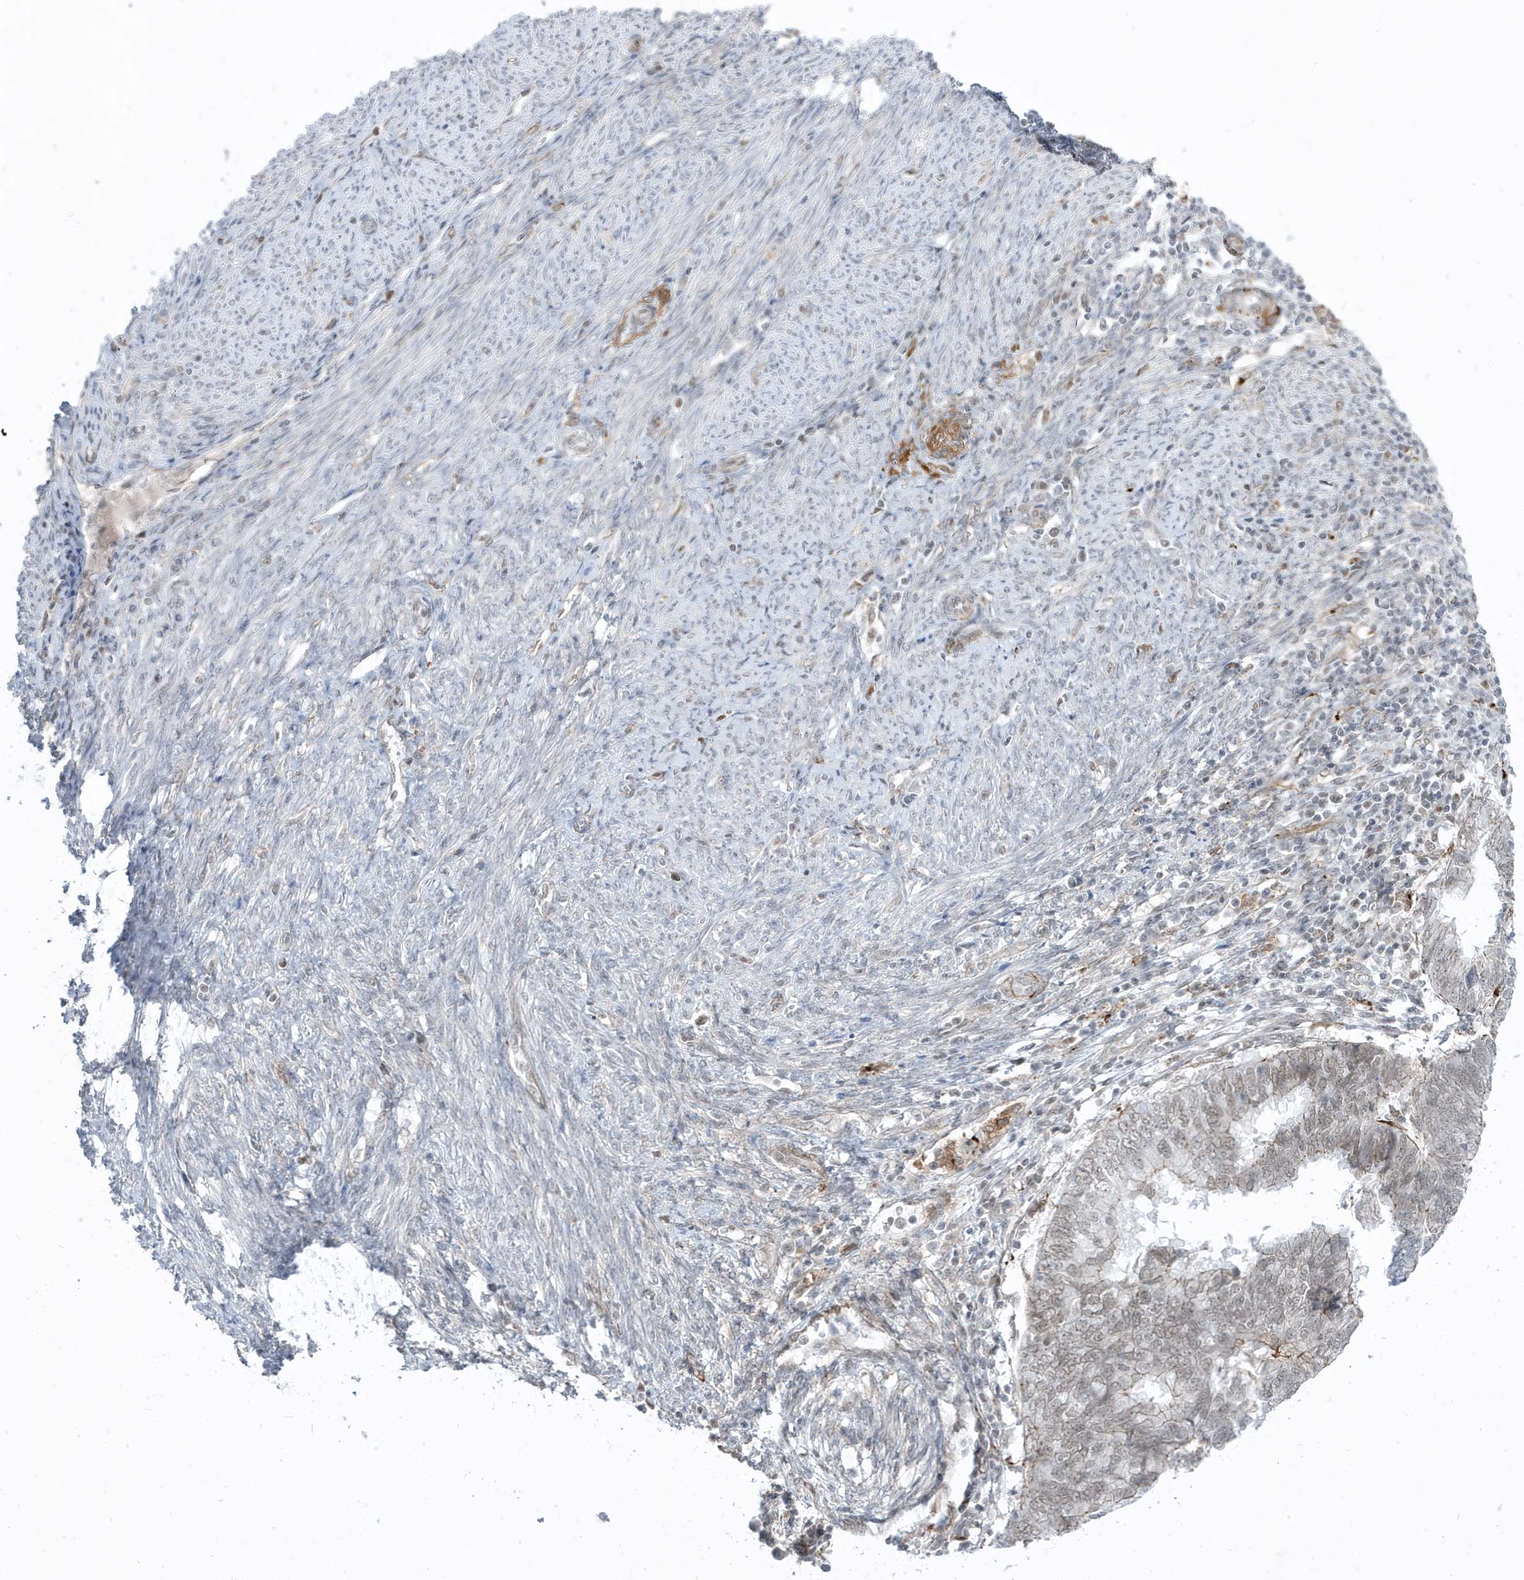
{"staining": {"intensity": "weak", "quantity": ">75%", "location": "nuclear"}, "tissue": "endometrial cancer", "cell_type": "Tumor cells", "image_type": "cancer", "snomed": [{"axis": "morphology", "description": "Adenocarcinoma, NOS"}, {"axis": "topography", "description": "Uterus"}], "caption": "Immunohistochemical staining of human adenocarcinoma (endometrial) reveals weak nuclear protein staining in about >75% of tumor cells.", "gene": "ADAMTSL3", "patient": {"sex": "female", "age": 77}}